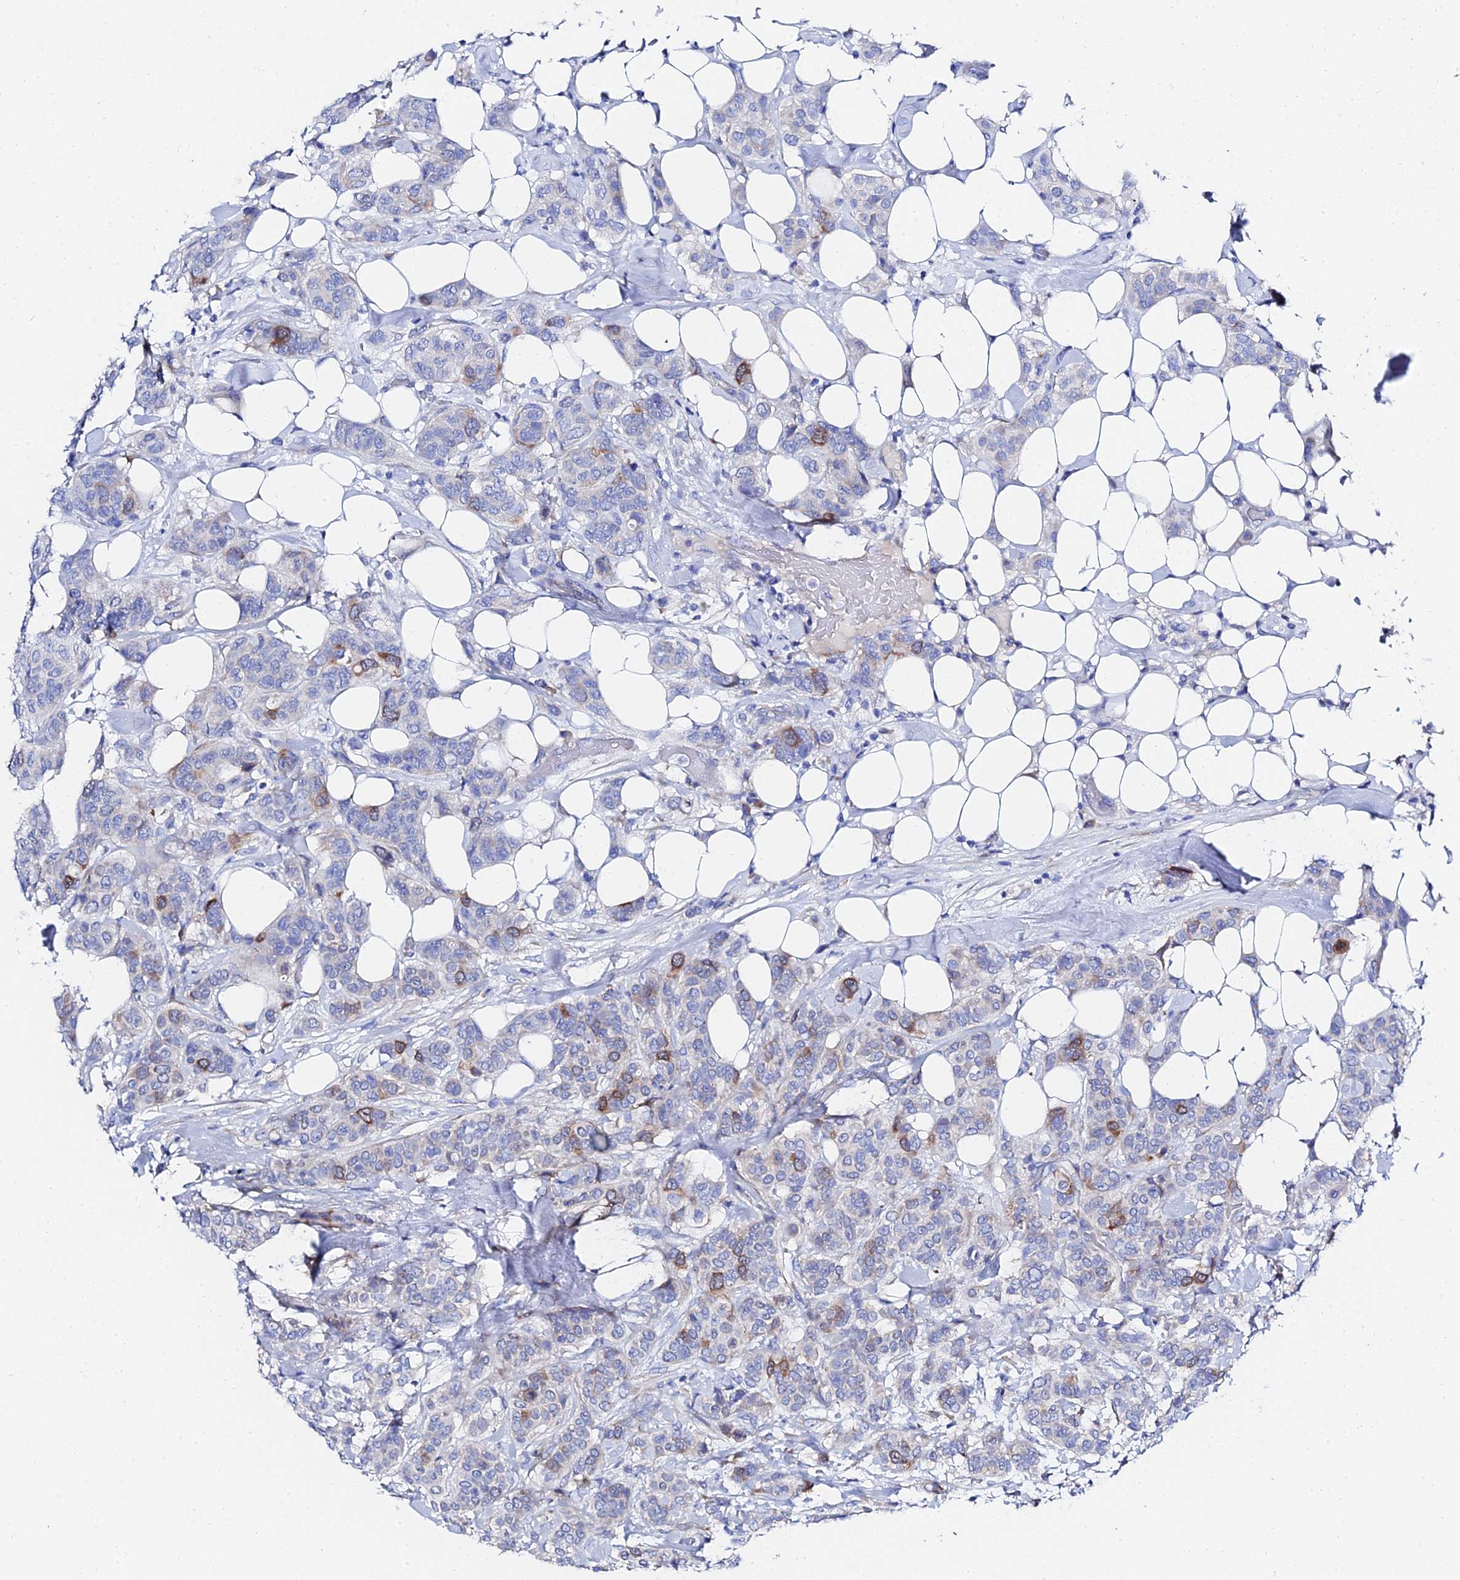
{"staining": {"intensity": "moderate", "quantity": "<25%", "location": "cytoplasmic/membranous"}, "tissue": "breast cancer", "cell_type": "Tumor cells", "image_type": "cancer", "snomed": [{"axis": "morphology", "description": "Lobular carcinoma"}, {"axis": "topography", "description": "Breast"}], "caption": "Protein staining of breast cancer (lobular carcinoma) tissue demonstrates moderate cytoplasmic/membranous expression in about <25% of tumor cells.", "gene": "PTTG1", "patient": {"sex": "female", "age": 51}}